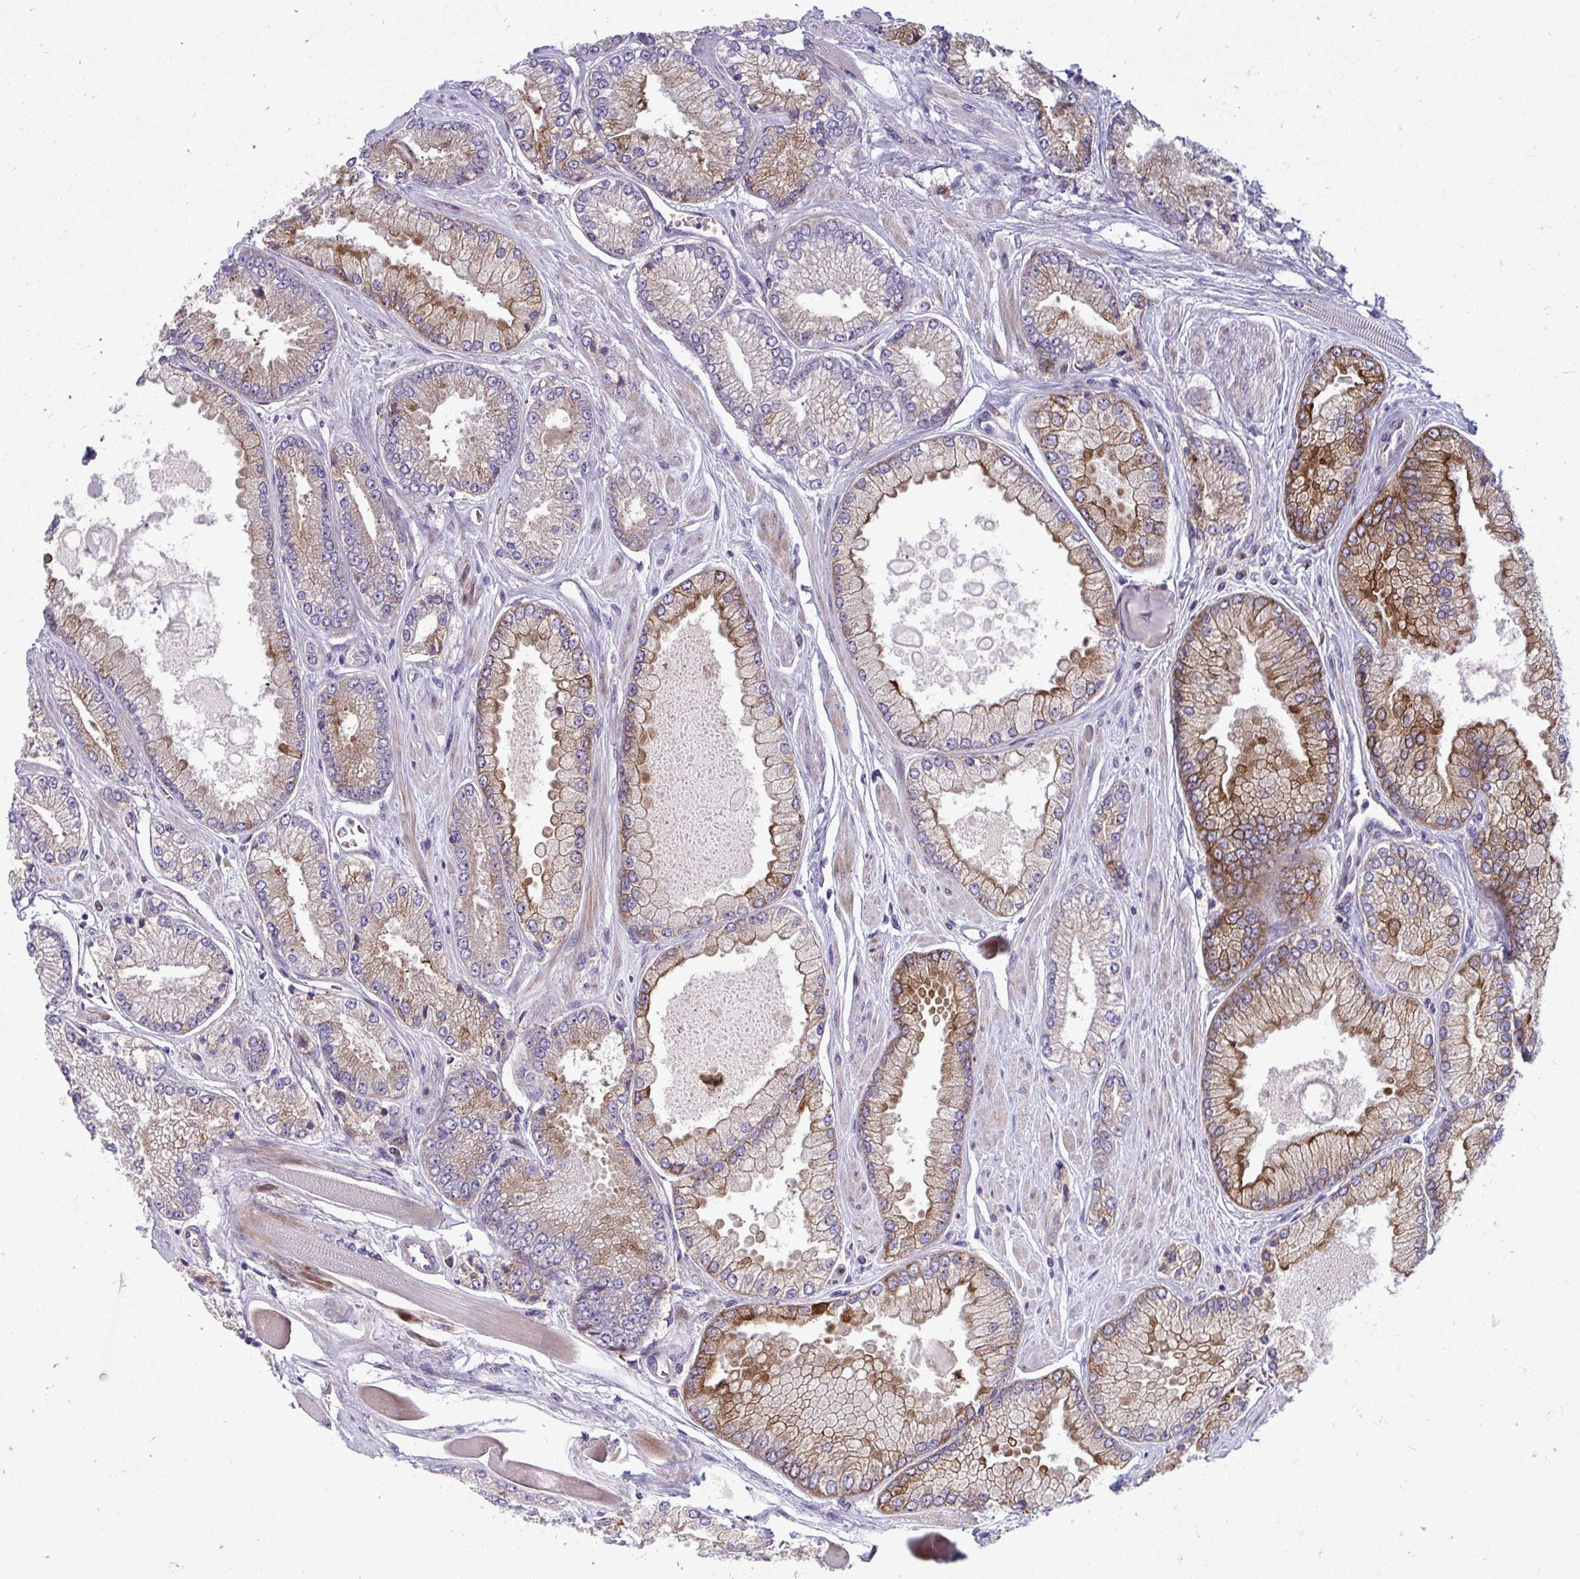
{"staining": {"intensity": "moderate", "quantity": "25%-75%", "location": "cytoplasmic/membranous"}, "tissue": "prostate cancer", "cell_type": "Tumor cells", "image_type": "cancer", "snomed": [{"axis": "morphology", "description": "Adenocarcinoma, Low grade"}, {"axis": "topography", "description": "Prostate"}], "caption": "Protein expression analysis of human adenocarcinoma (low-grade) (prostate) reveals moderate cytoplasmic/membranous staining in about 25%-75% of tumor cells.", "gene": "GFPT2", "patient": {"sex": "male", "age": 67}}